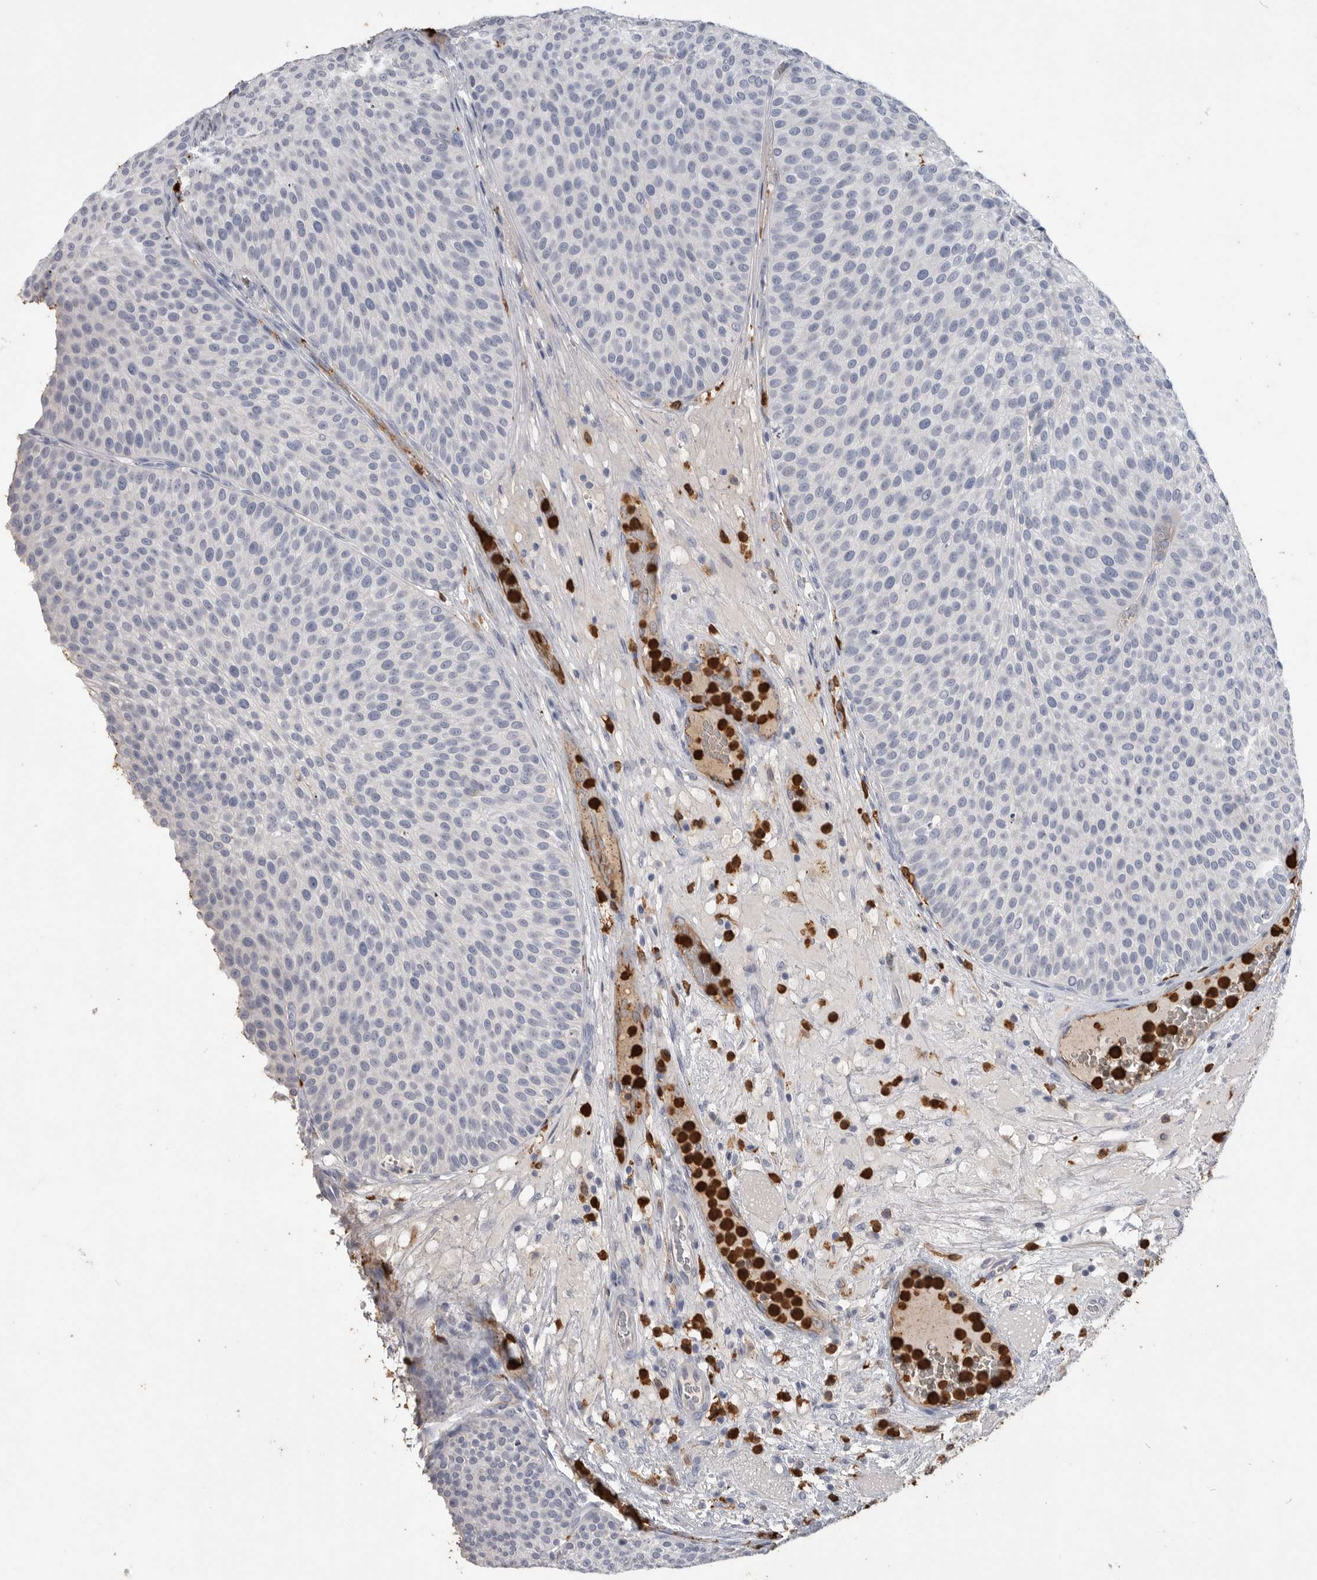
{"staining": {"intensity": "negative", "quantity": "none", "location": "none"}, "tissue": "urothelial cancer", "cell_type": "Tumor cells", "image_type": "cancer", "snomed": [{"axis": "morphology", "description": "Normal tissue, NOS"}, {"axis": "morphology", "description": "Urothelial carcinoma, Low grade"}, {"axis": "topography", "description": "Smooth muscle"}, {"axis": "topography", "description": "Urinary bladder"}], "caption": "IHC micrograph of neoplastic tissue: human low-grade urothelial carcinoma stained with DAB demonstrates no significant protein staining in tumor cells. (DAB IHC with hematoxylin counter stain).", "gene": "CYB561D1", "patient": {"sex": "male", "age": 60}}